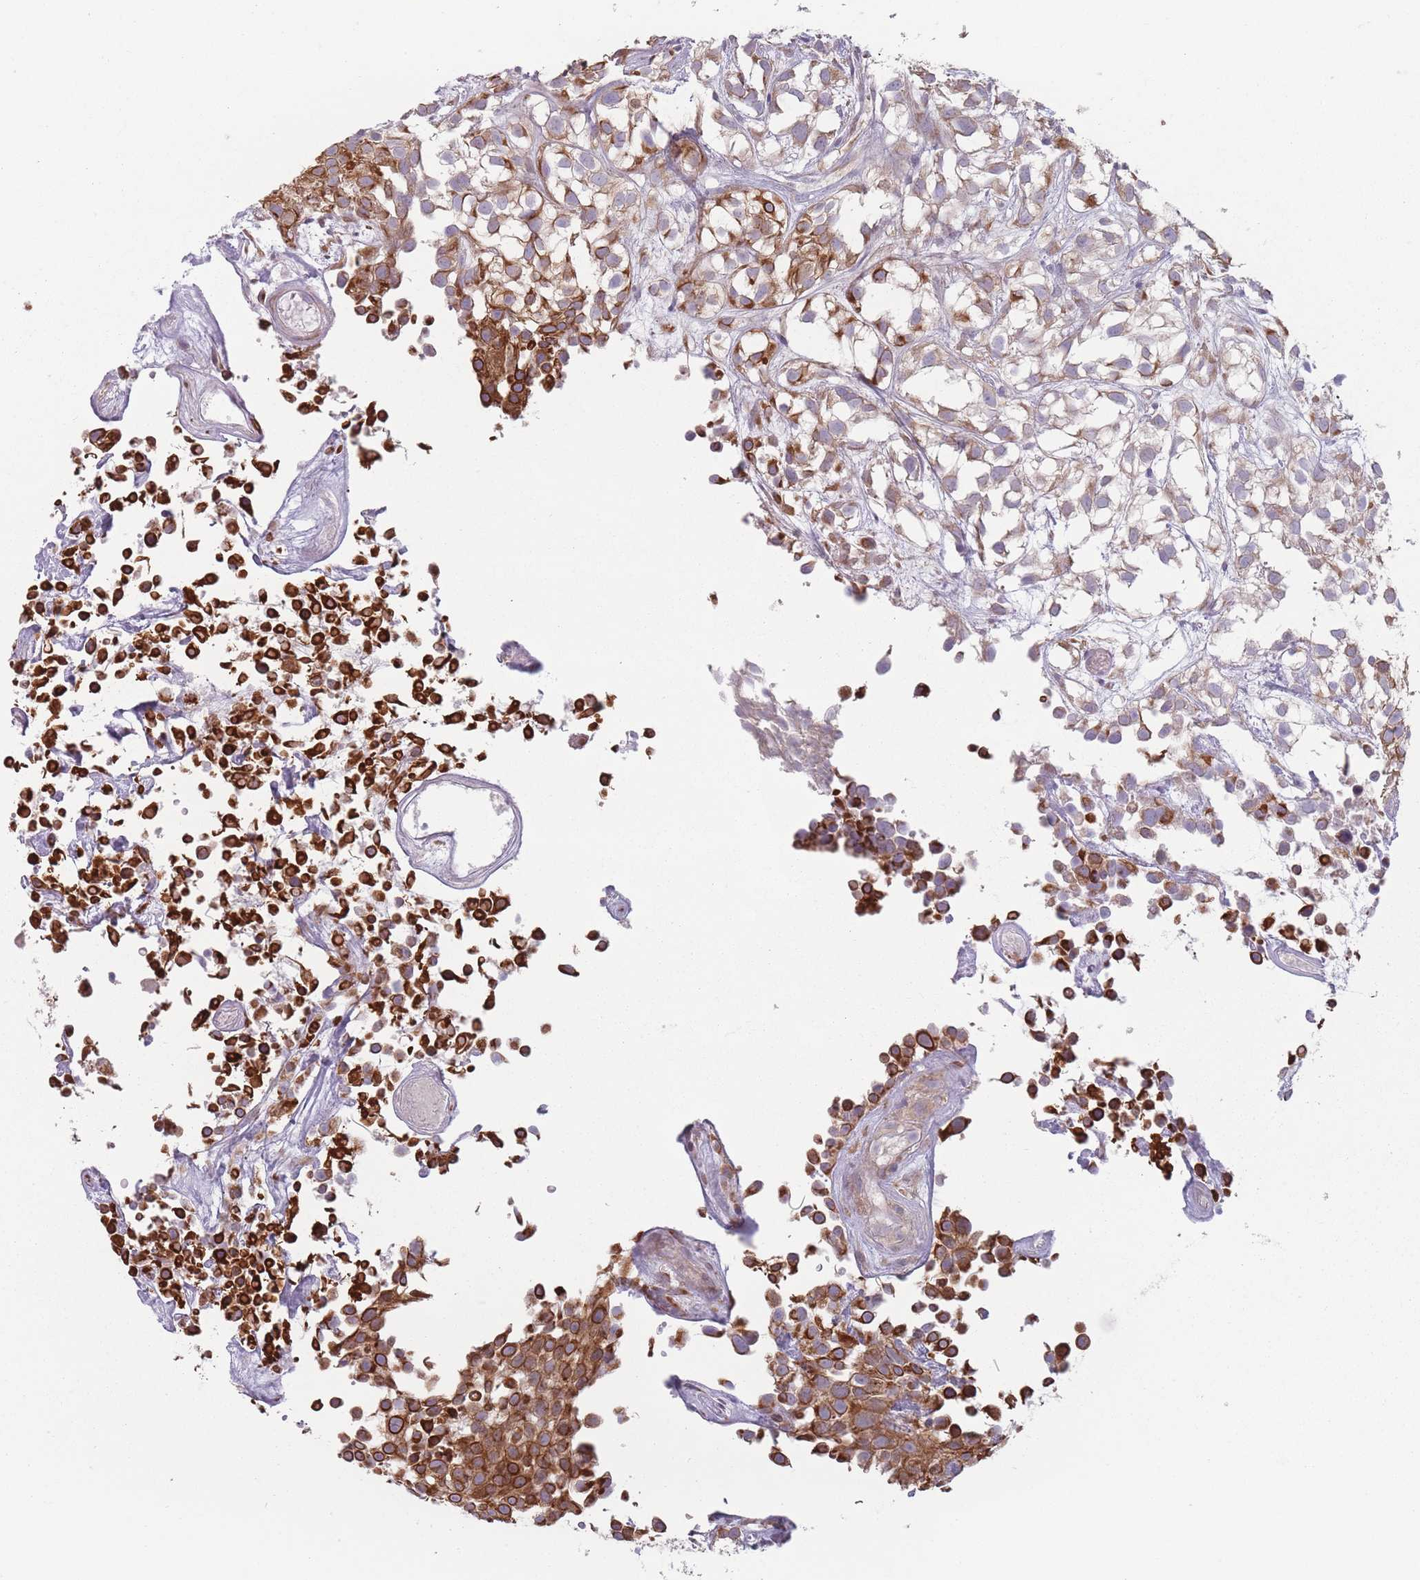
{"staining": {"intensity": "strong", "quantity": "25%-75%", "location": "cytoplasmic/membranous"}, "tissue": "urothelial cancer", "cell_type": "Tumor cells", "image_type": "cancer", "snomed": [{"axis": "morphology", "description": "Urothelial carcinoma, High grade"}, {"axis": "topography", "description": "Urinary bladder"}], "caption": "Immunohistochemistry (IHC) (DAB (3,3'-diaminobenzidine)) staining of human urothelial cancer shows strong cytoplasmic/membranous protein positivity in approximately 25%-75% of tumor cells.", "gene": "HSBP1L1", "patient": {"sex": "male", "age": 56}}